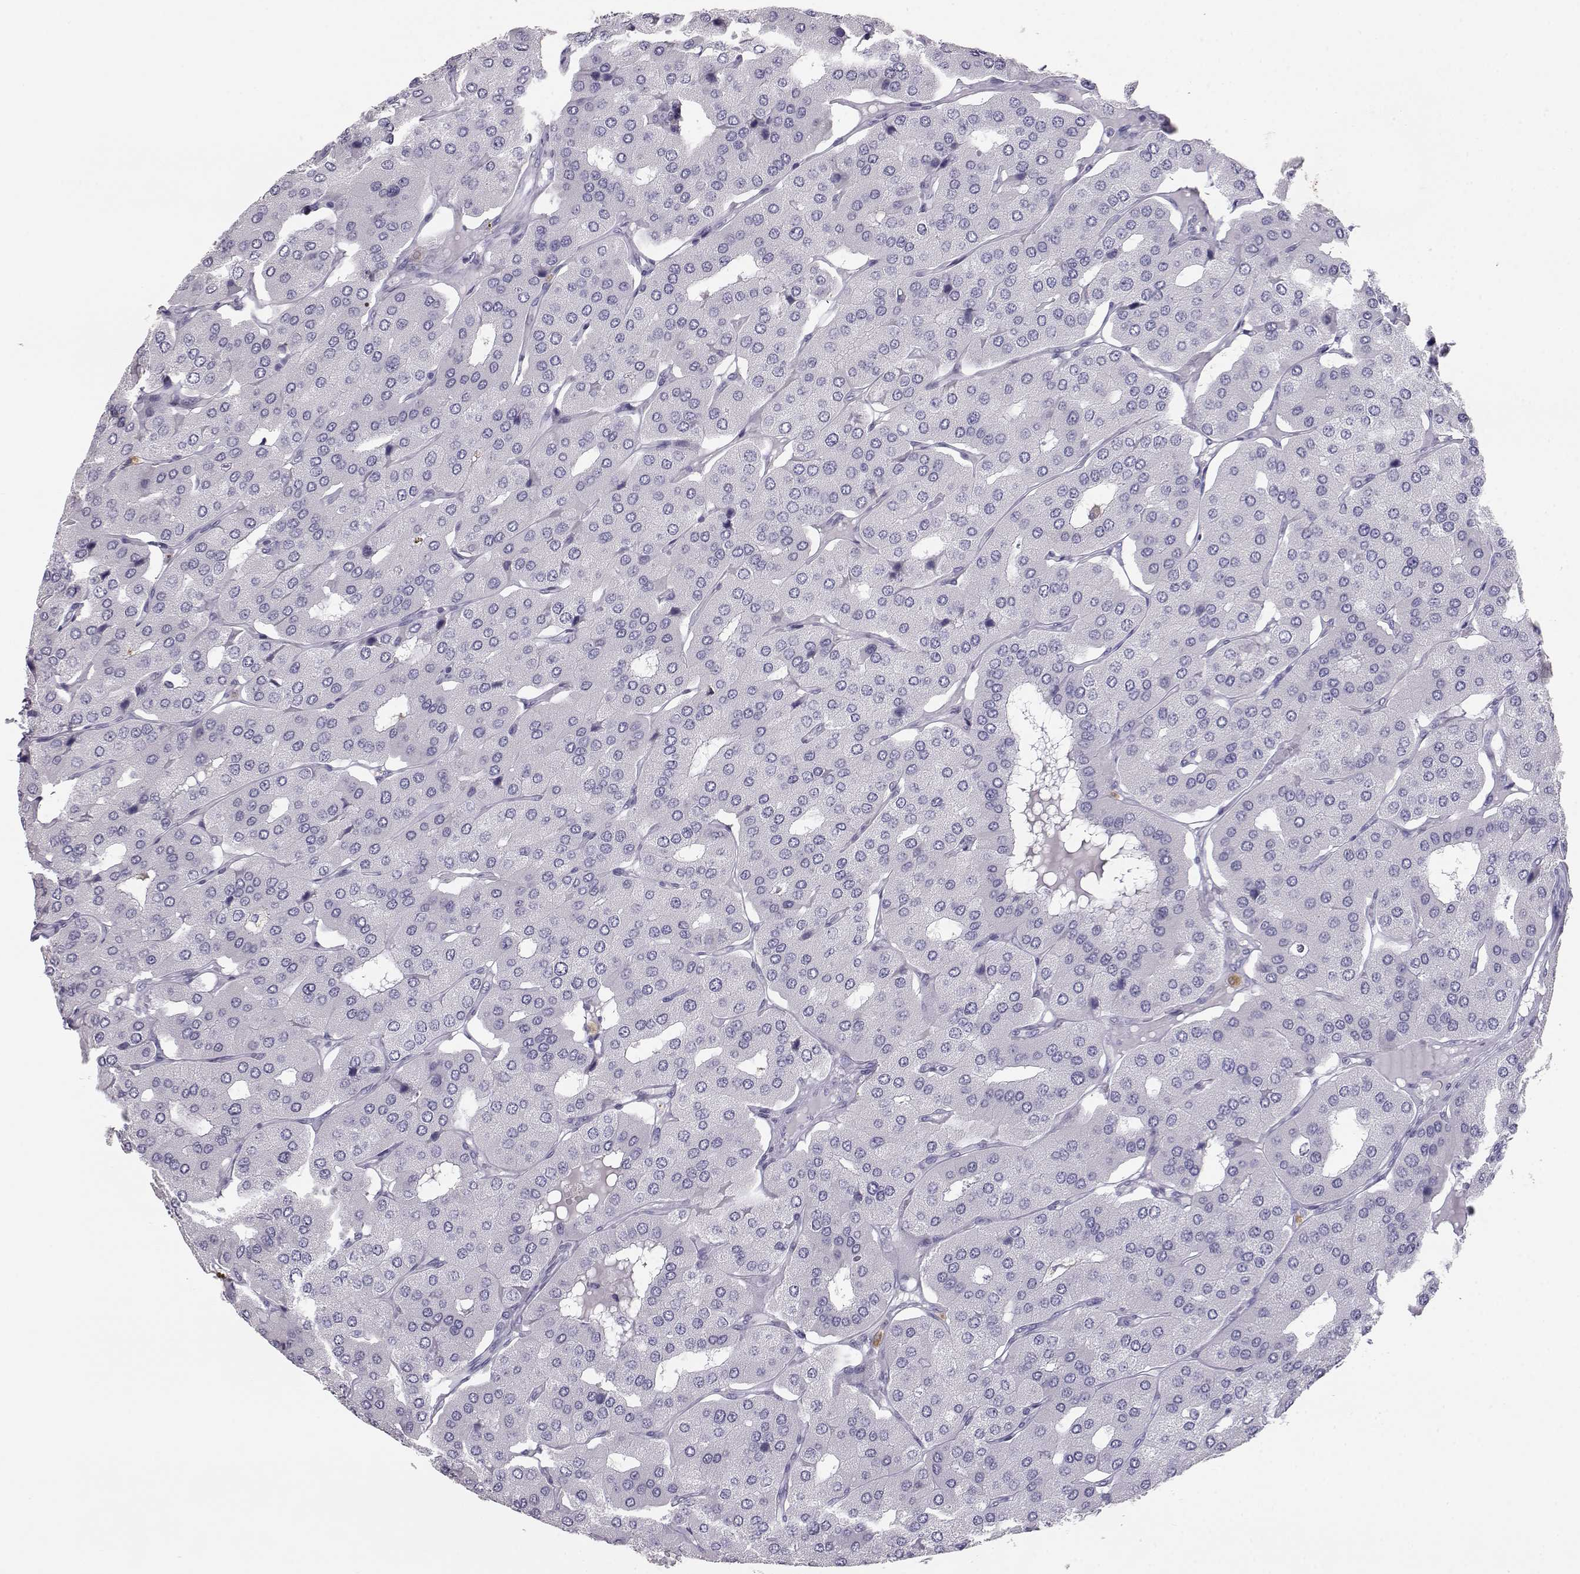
{"staining": {"intensity": "negative", "quantity": "none", "location": "none"}, "tissue": "parathyroid gland", "cell_type": "Glandular cells", "image_type": "normal", "snomed": [{"axis": "morphology", "description": "Normal tissue, NOS"}, {"axis": "morphology", "description": "Adenoma, NOS"}, {"axis": "topography", "description": "Parathyroid gland"}], "caption": "High magnification brightfield microscopy of benign parathyroid gland stained with DAB (brown) and counterstained with hematoxylin (blue): glandular cells show no significant positivity.", "gene": "ITLN1", "patient": {"sex": "female", "age": 86}}